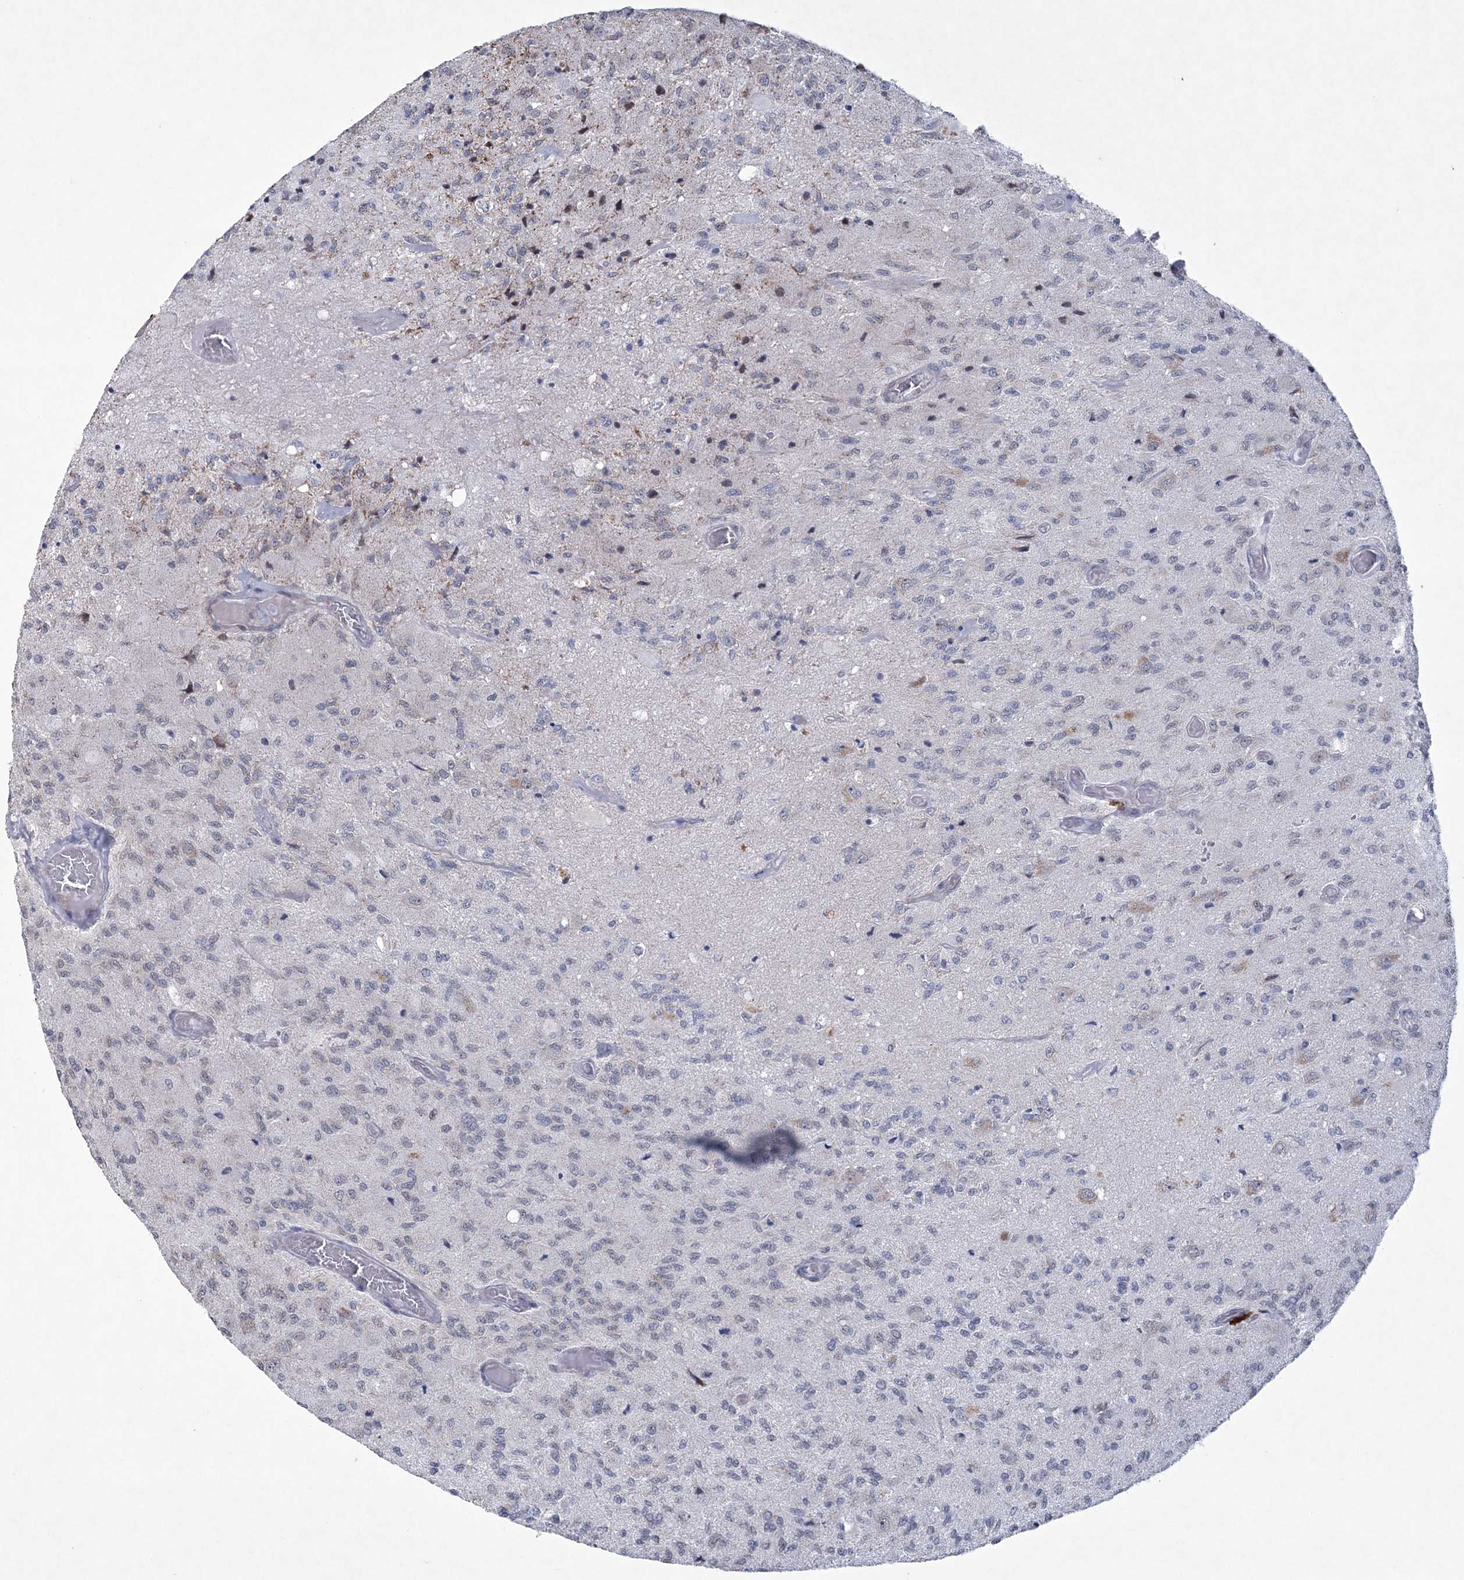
{"staining": {"intensity": "negative", "quantity": "none", "location": "none"}, "tissue": "glioma", "cell_type": "Tumor cells", "image_type": "cancer", "snomed": [{"axis": "morphology", "description": "Normal tissue, NOS"}, {"axis": "morphology", "description": "Glioma, malignant, High grade"}, {"axis": "topography", "description": "Cerebral cortex"}], "caption": "Malignant high-grade glioma was stained to show a protein in brown. There is no significant staining in tumor cells.", "gene": "CES4A", "patient": {"sex": "male", "age": 77}}